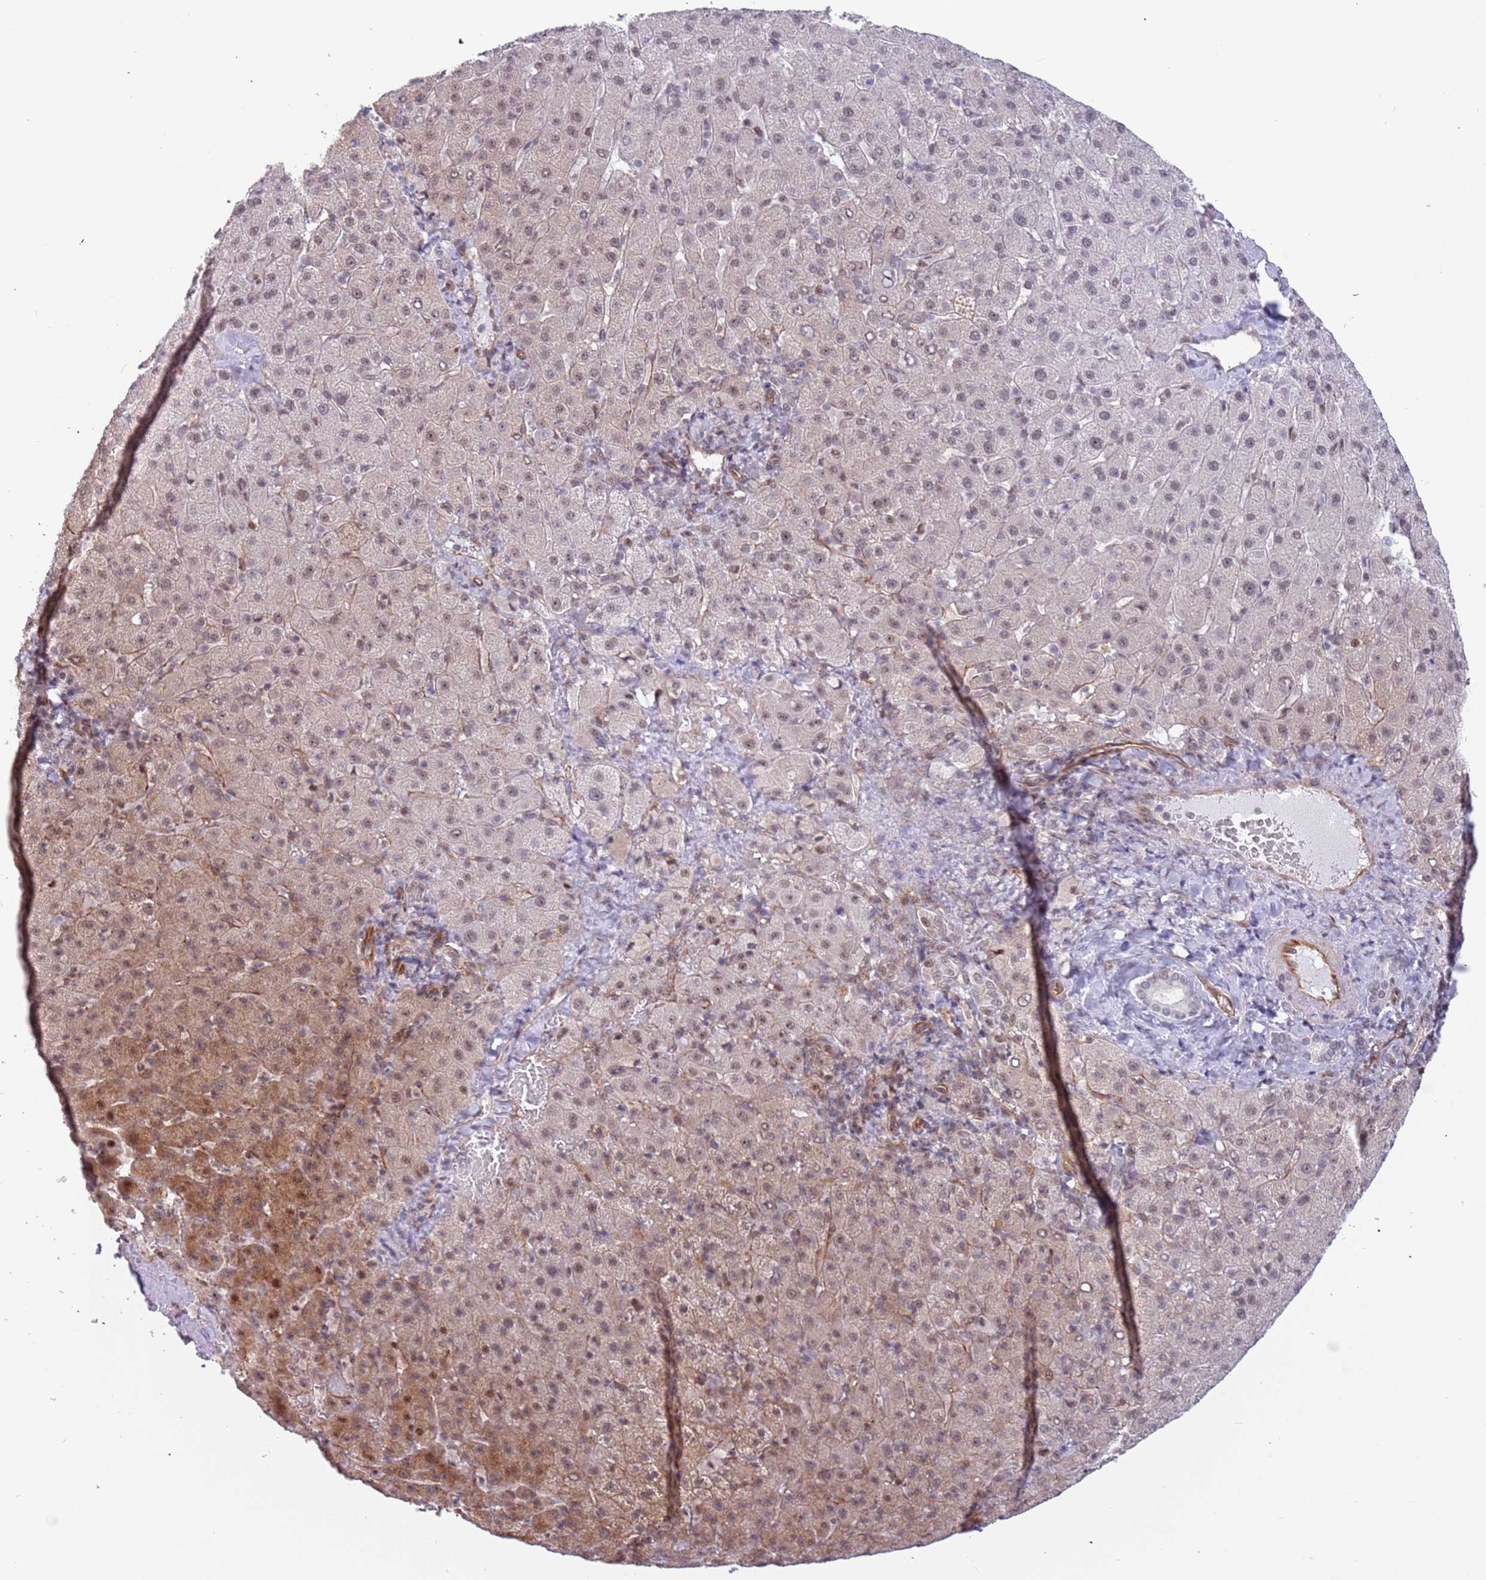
{"staining": {"intensity": "moderate", "quantity": ">75%", "location": "cytoplasmic/membranous,nuclear"}, "tissue": "liver cancer", "cell_type": "Tumor cells", "image_type": "cancer", "snomed": [{"axis": "morphology", "description": "Carcinoma, Hepatocellular, NOS"}, {"axis": "topography", "description": "Liver"}], "caption": "Liver hepatocellular carcinoma stained with a brown dye displays moderate cytoplasmic/membranous and nuclear positive expression in about >75% of tumor cells.", "gene": "LRMDA", "patient": {"sex": "female", "age": 58}}